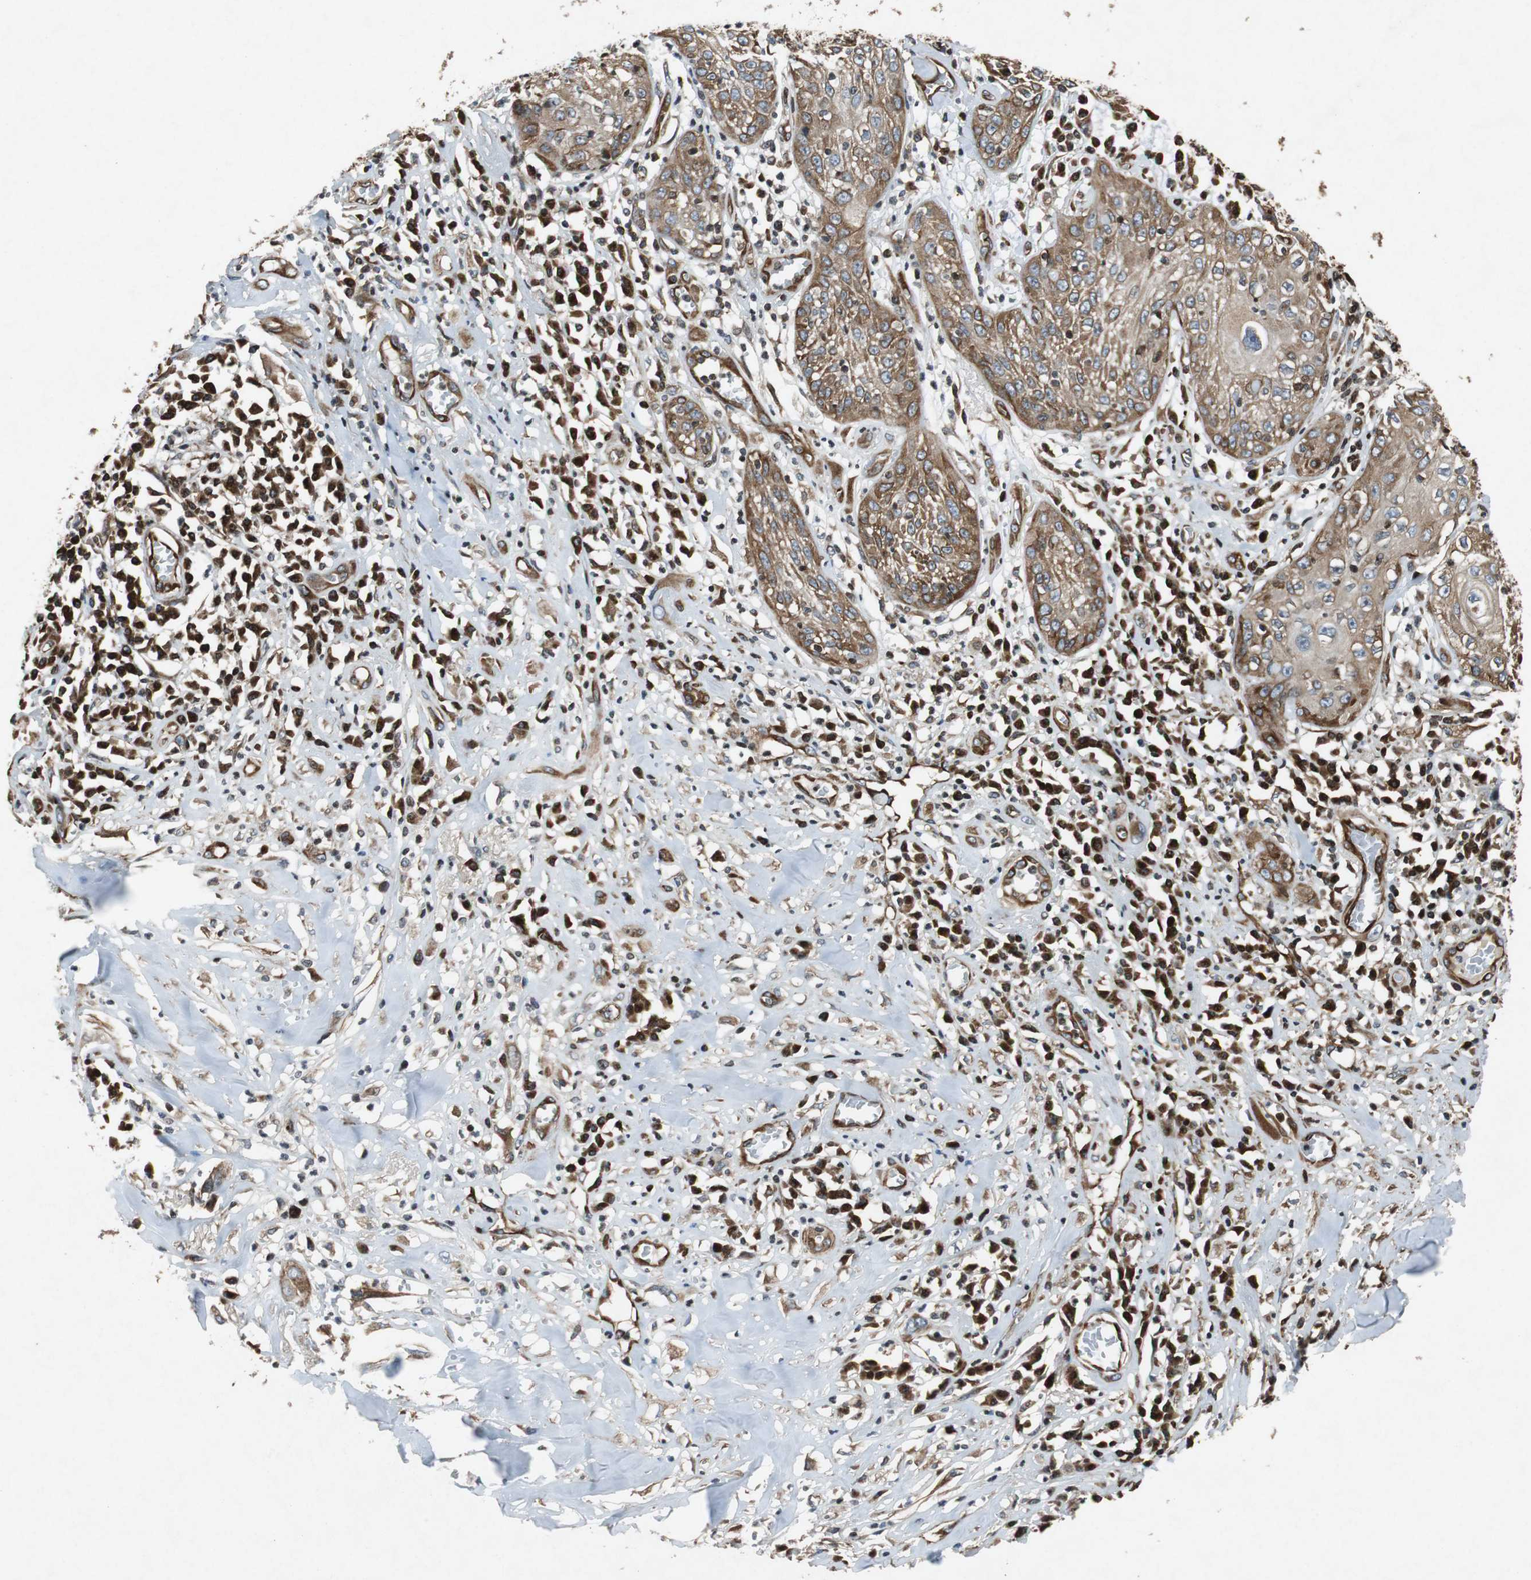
{"staining": {"intensity": "moderate", "quantity": ">75%", "location": "cytoplasmic/membranous"}, "tissue": "skin cancer", "cell_type": "Tumor cells", "image_type": "cancer", "snomed": [{"axis": "morphology", "description": "Squamous cell carcinoma, NOS"}, {"axis": "topography", "description": "Skin"}], "caption": "Immunohistochemistry (IHC) histopathology image of human squamous cell carcinoma (skin) stained for a protein (brown), which exhibits medium levels of moderate cytoplasmic/membranous expression in approximately >75% of tumor cells.", "gene": "TUBA4A", "patient": {"sex": "male", "age": 65}}